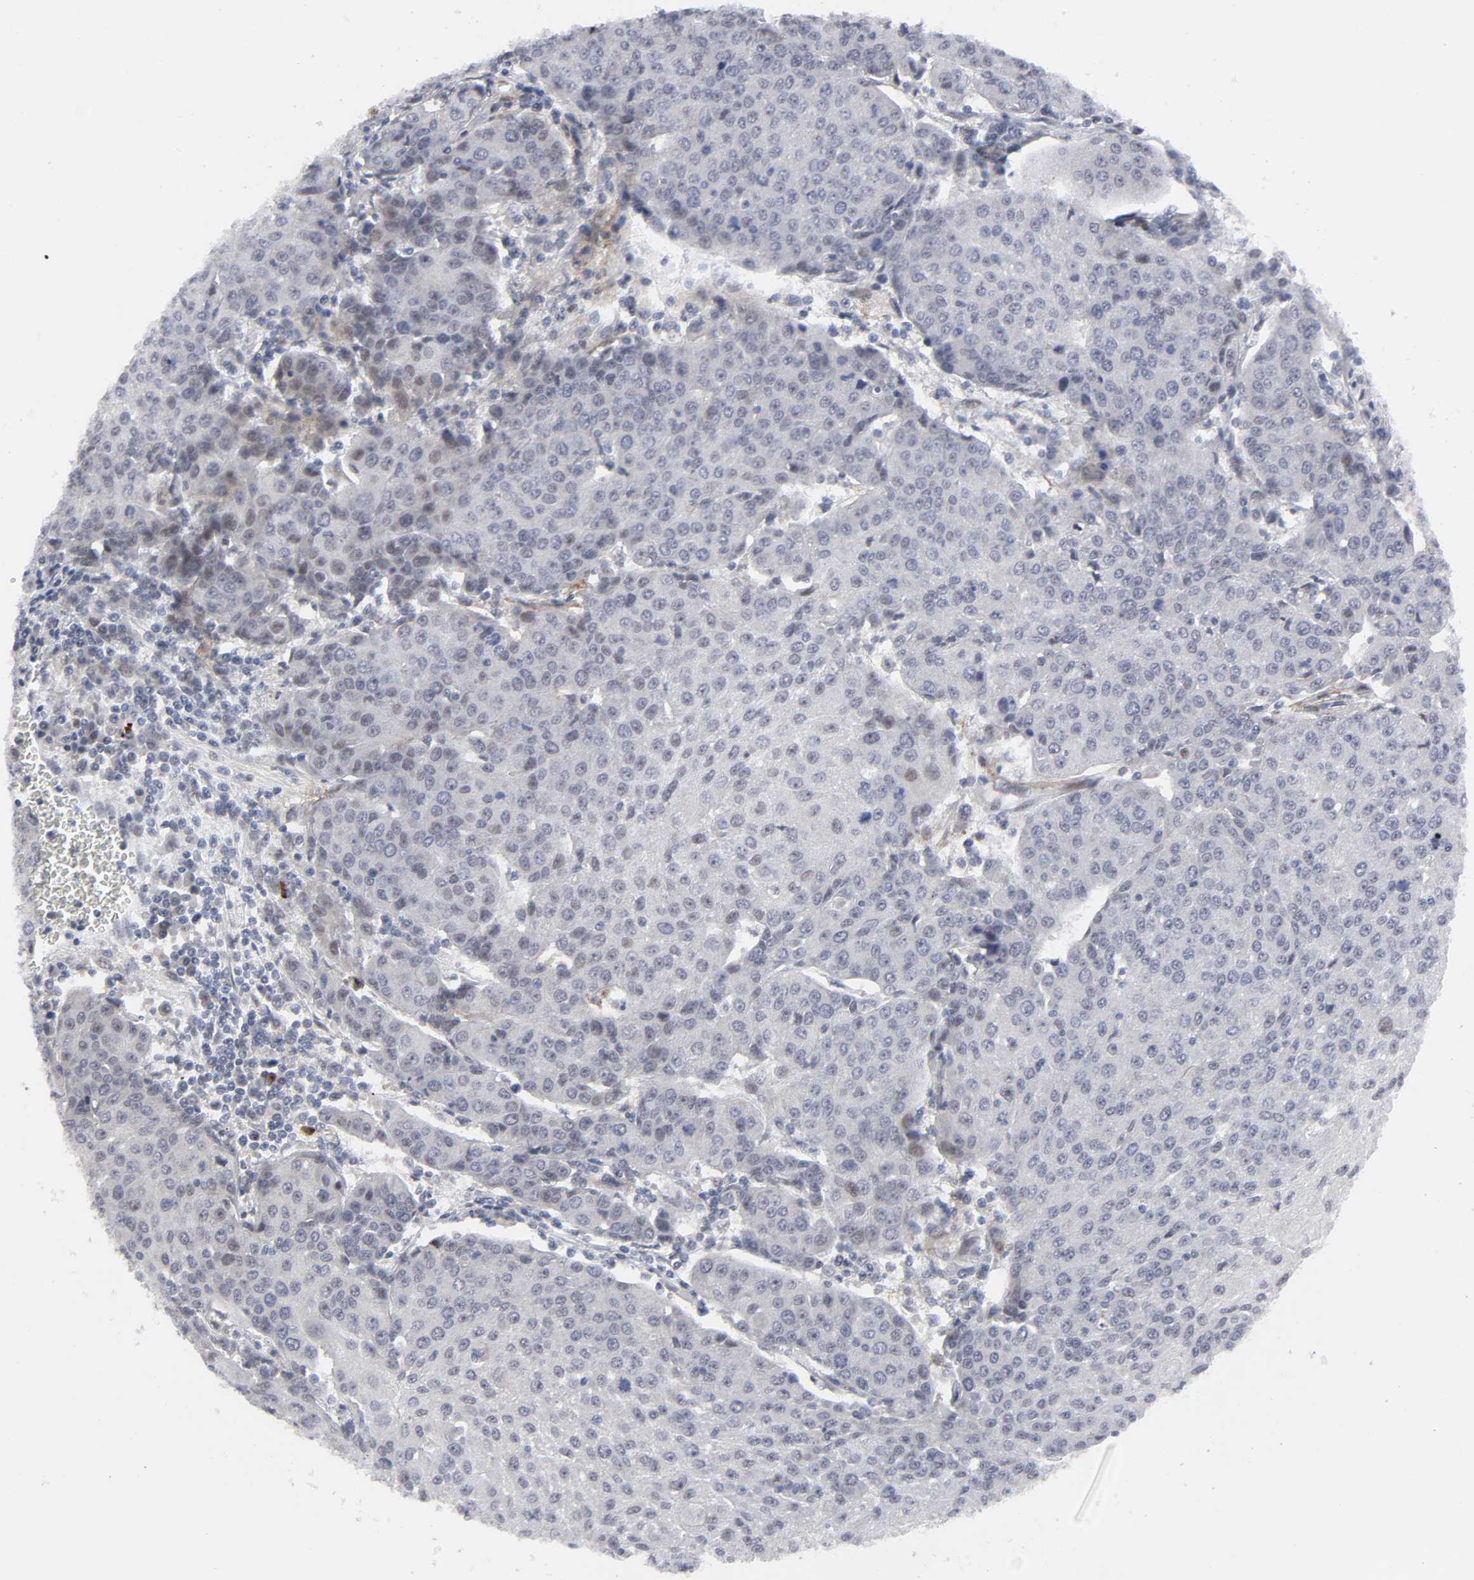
{"staining": {"intensity": "strong", "quantity": "<25%", "location": "cytoplasmic/membranous"}, "tissue": "urothelial cancer", "cell_type": "Tumor cells", "image_type": "cancer", "snomed": [{"axis": "morphology", "description": "Urothelial carcinoma, High grade"}, {"axis": "topography", "description": "Urinary bladder"}], "caption": "Immunohistochemical staining of human high-grade urothelial carcinoma shows medium levels of strong cytoplasmic/membranous protein positivity in approximately <25% of tumor cells. The protein is shown in brown color, while the nuclei are stained blue.", "gene": "ZKSCAN8", "patient": {"sex": "female", "age": 85}}